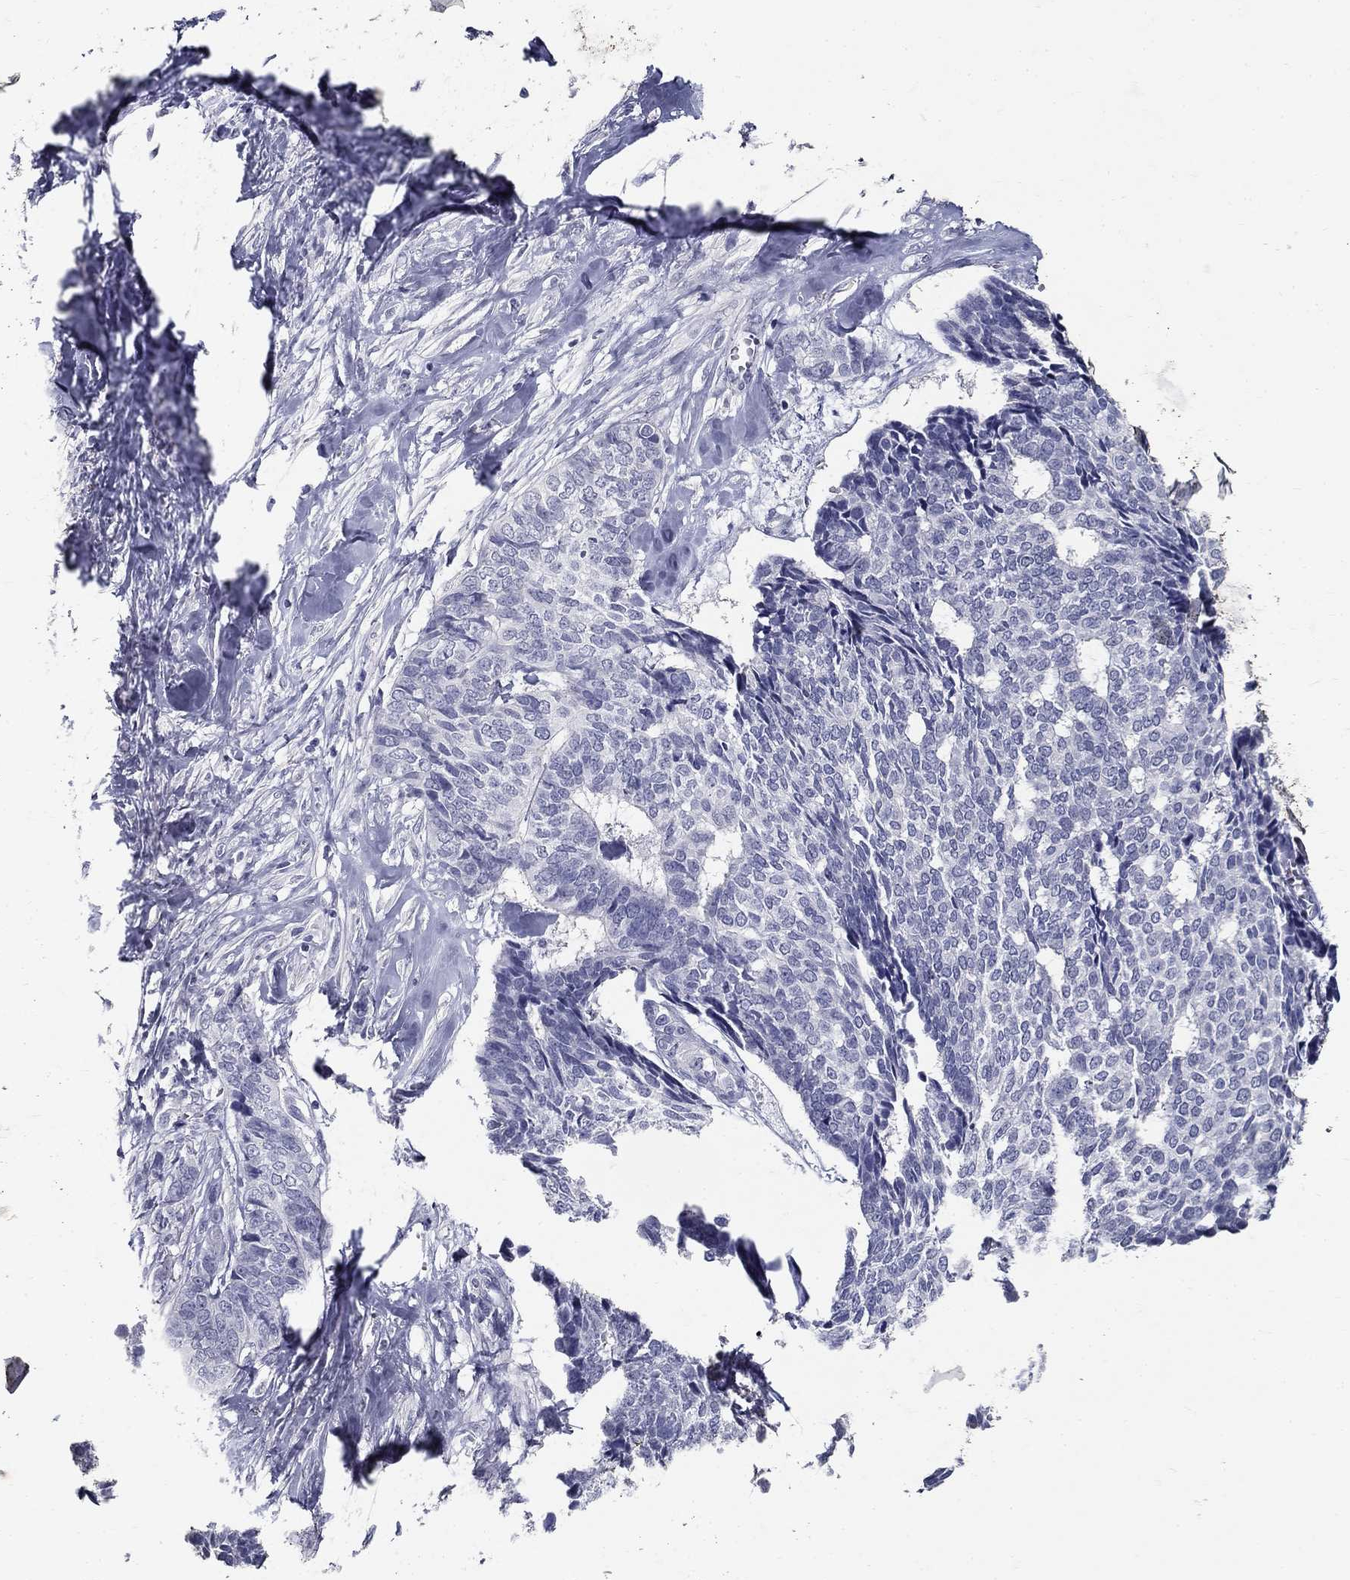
{"staining": {"intensity": "negative", "quantity": "none", "location": "none"}, "tissue": "skin cancer", "cell_type": "Tumor cells", "image_type": "cancer", "snomed": [{"axis": "morphology", "description": "Basal cell carcinoma"}, {"axis": "topography", "description": "Skin"}], "caption": "This is a photomicrograph of immunohistochemistry staining of basal cell carcinoma (skin), which shows no positivity in tumor cells.", "gene": "POMC", "patient": {"sex": "male", "age": 86}}